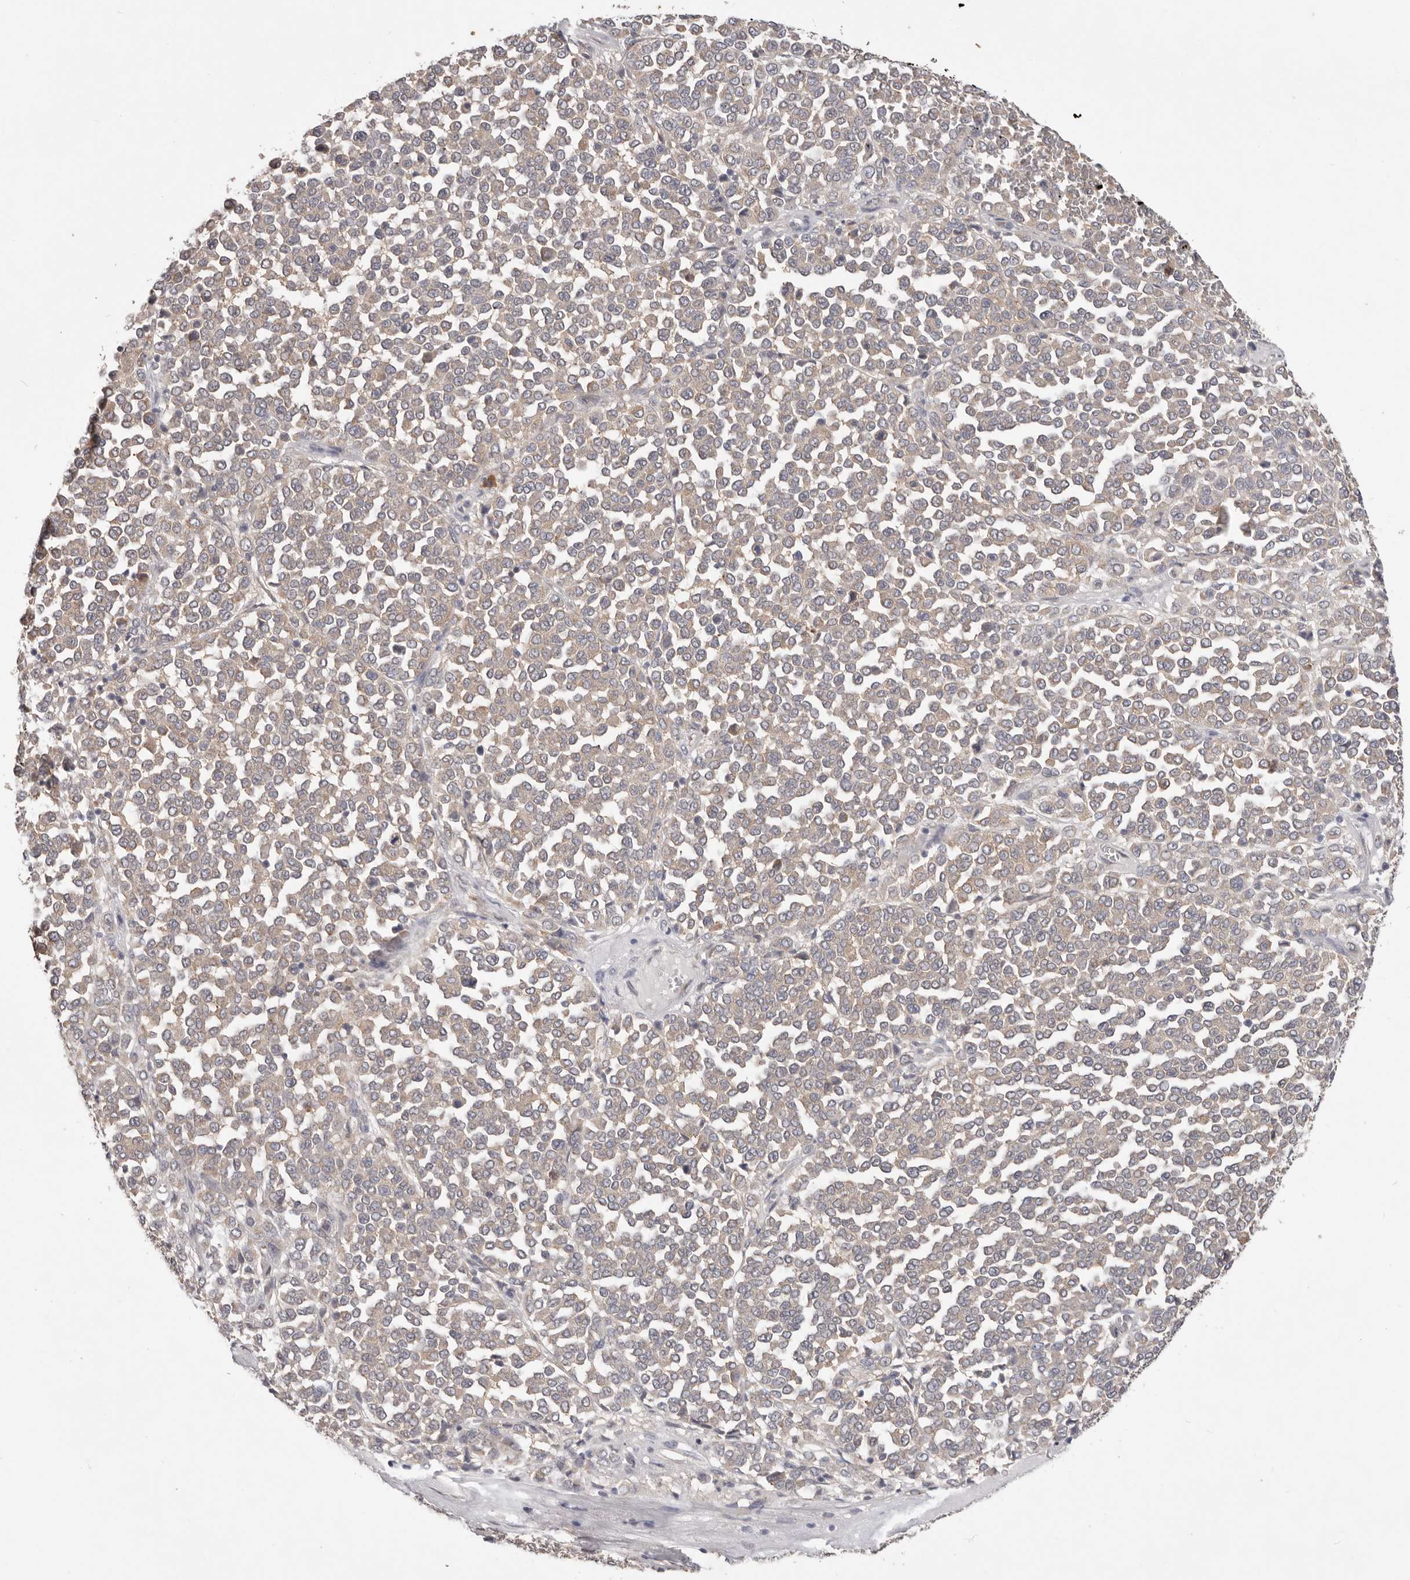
{"staining": {"intensity": "weak", "quantity": ">75%", "location": "cytoplasmic/membranous"}, "tissue": "melanoma", "cell_type": "Tumor cells", "image_type": "cancer", "snomed": [{"axis": "morphology", "description": "Malignant melanoma, Metastatic site"}, {"axis": "topography", "description": "Pancreas"}], "caption": "The micrograph reveals a brown stain indicating the presence of a protein in the cytoplasmic/membranous of tumor cells in melanoma. The staining was performed using DAB (3,3'-diaminobenzidine) to visualize the protein expression in brown, while the nuclei were stained in blue with hematoxylin (Magnification: 20x).", "gene": "WDR77", "patient": {"sex": "female", "age": 30}}